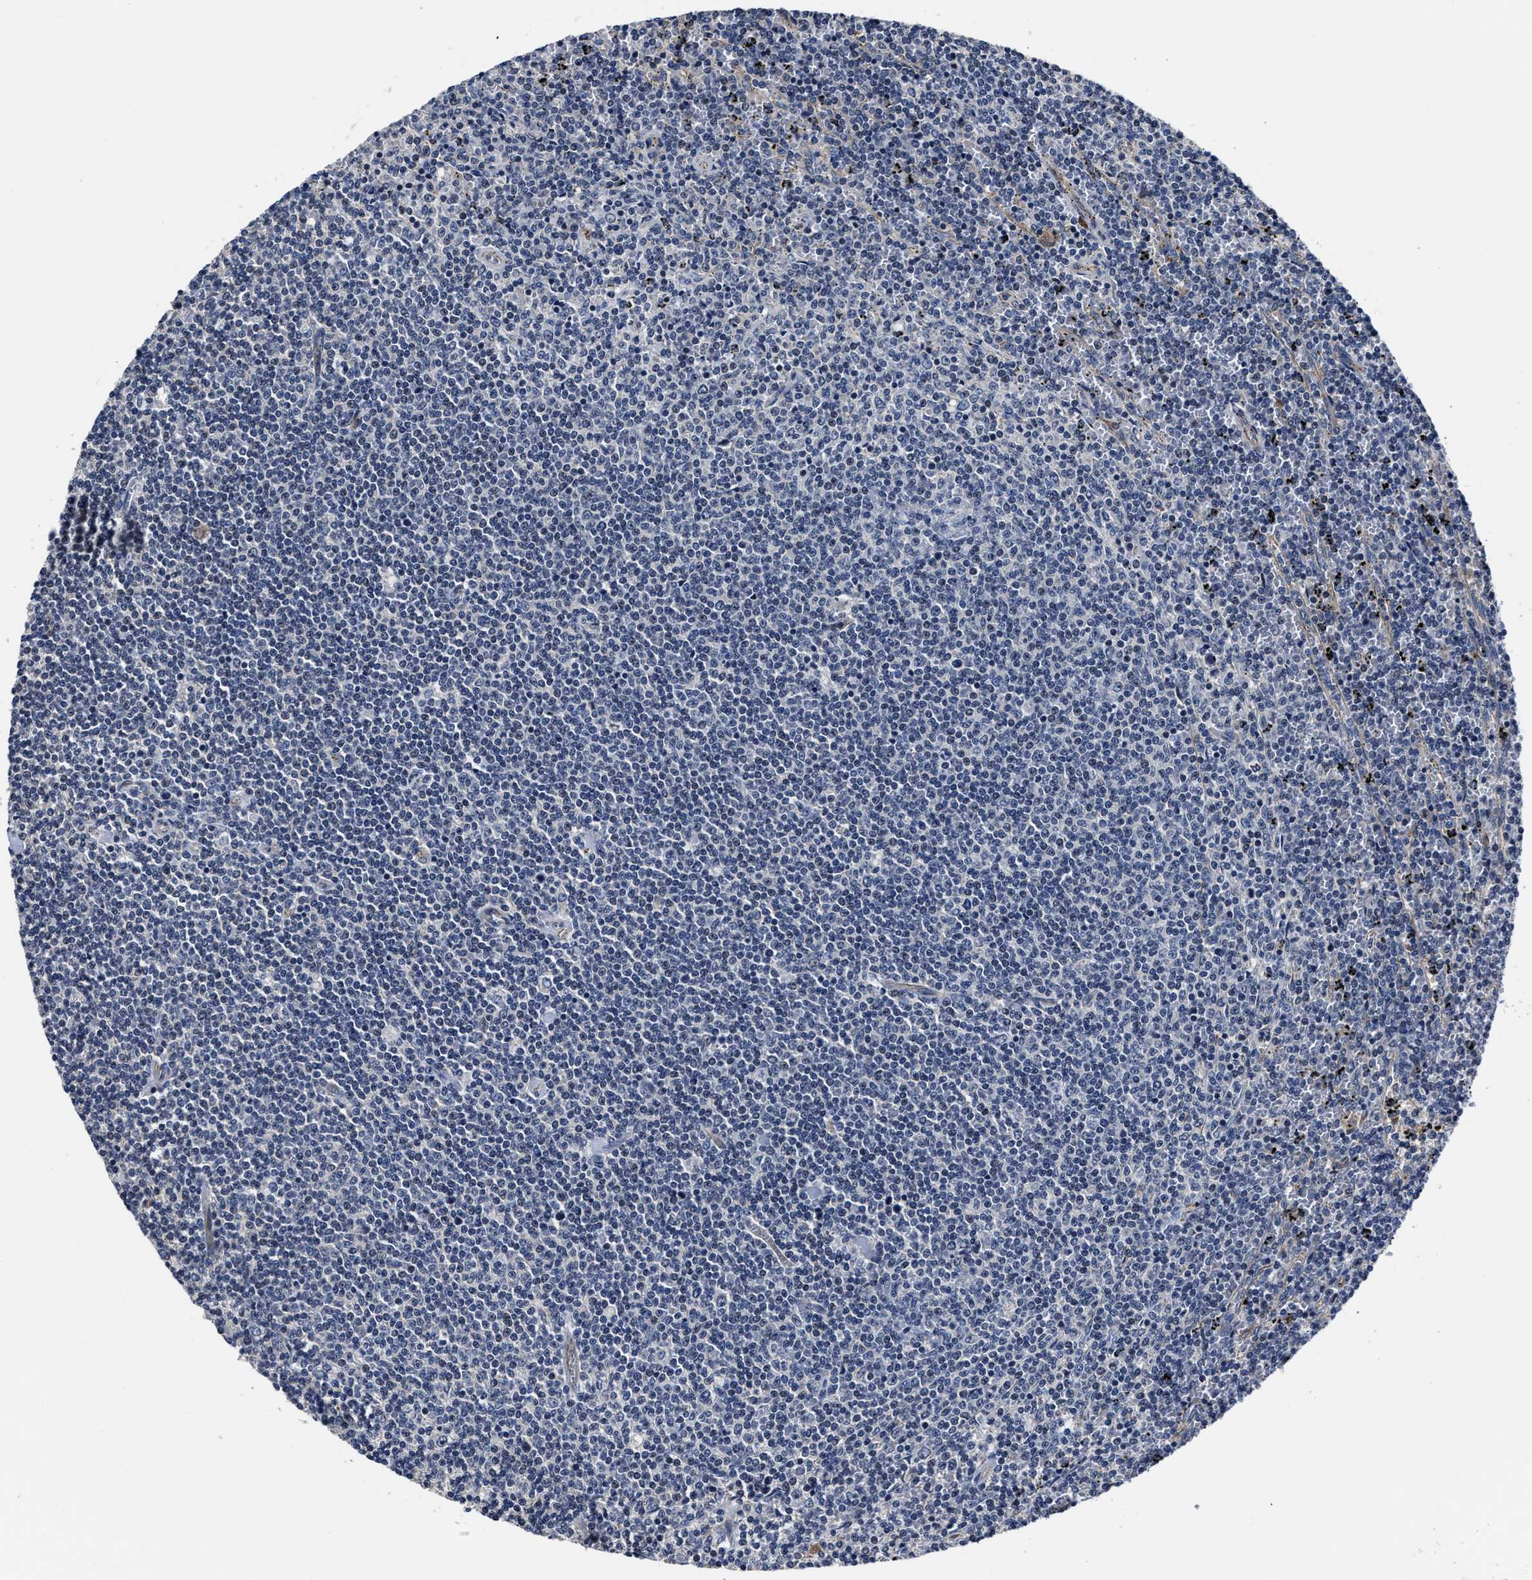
{"staining": {"intensity": "negative", "quantity": "none", "location": "none"}, "tissue": "lymphoma", "cell_type": "Tumor cells", "image_type": "cancer", "snomed": [{"axis": "morphology", "description": "Malignant lymphoma, non-Hodgkin's type, Low grade"}, {"axis": "topography", "description": "Spleen"}], "caption": "DAB immunohistochemical staining of human malignant lymphoma, non-Hodgkin's type (low-grade) demonstrates no significant expression in tumor cells. (DAB (3,3'-diaminobenzidine) IHC, high magnification).", "gene": "RSBN1L", "patient": {"sex": "female", "age": 50}}